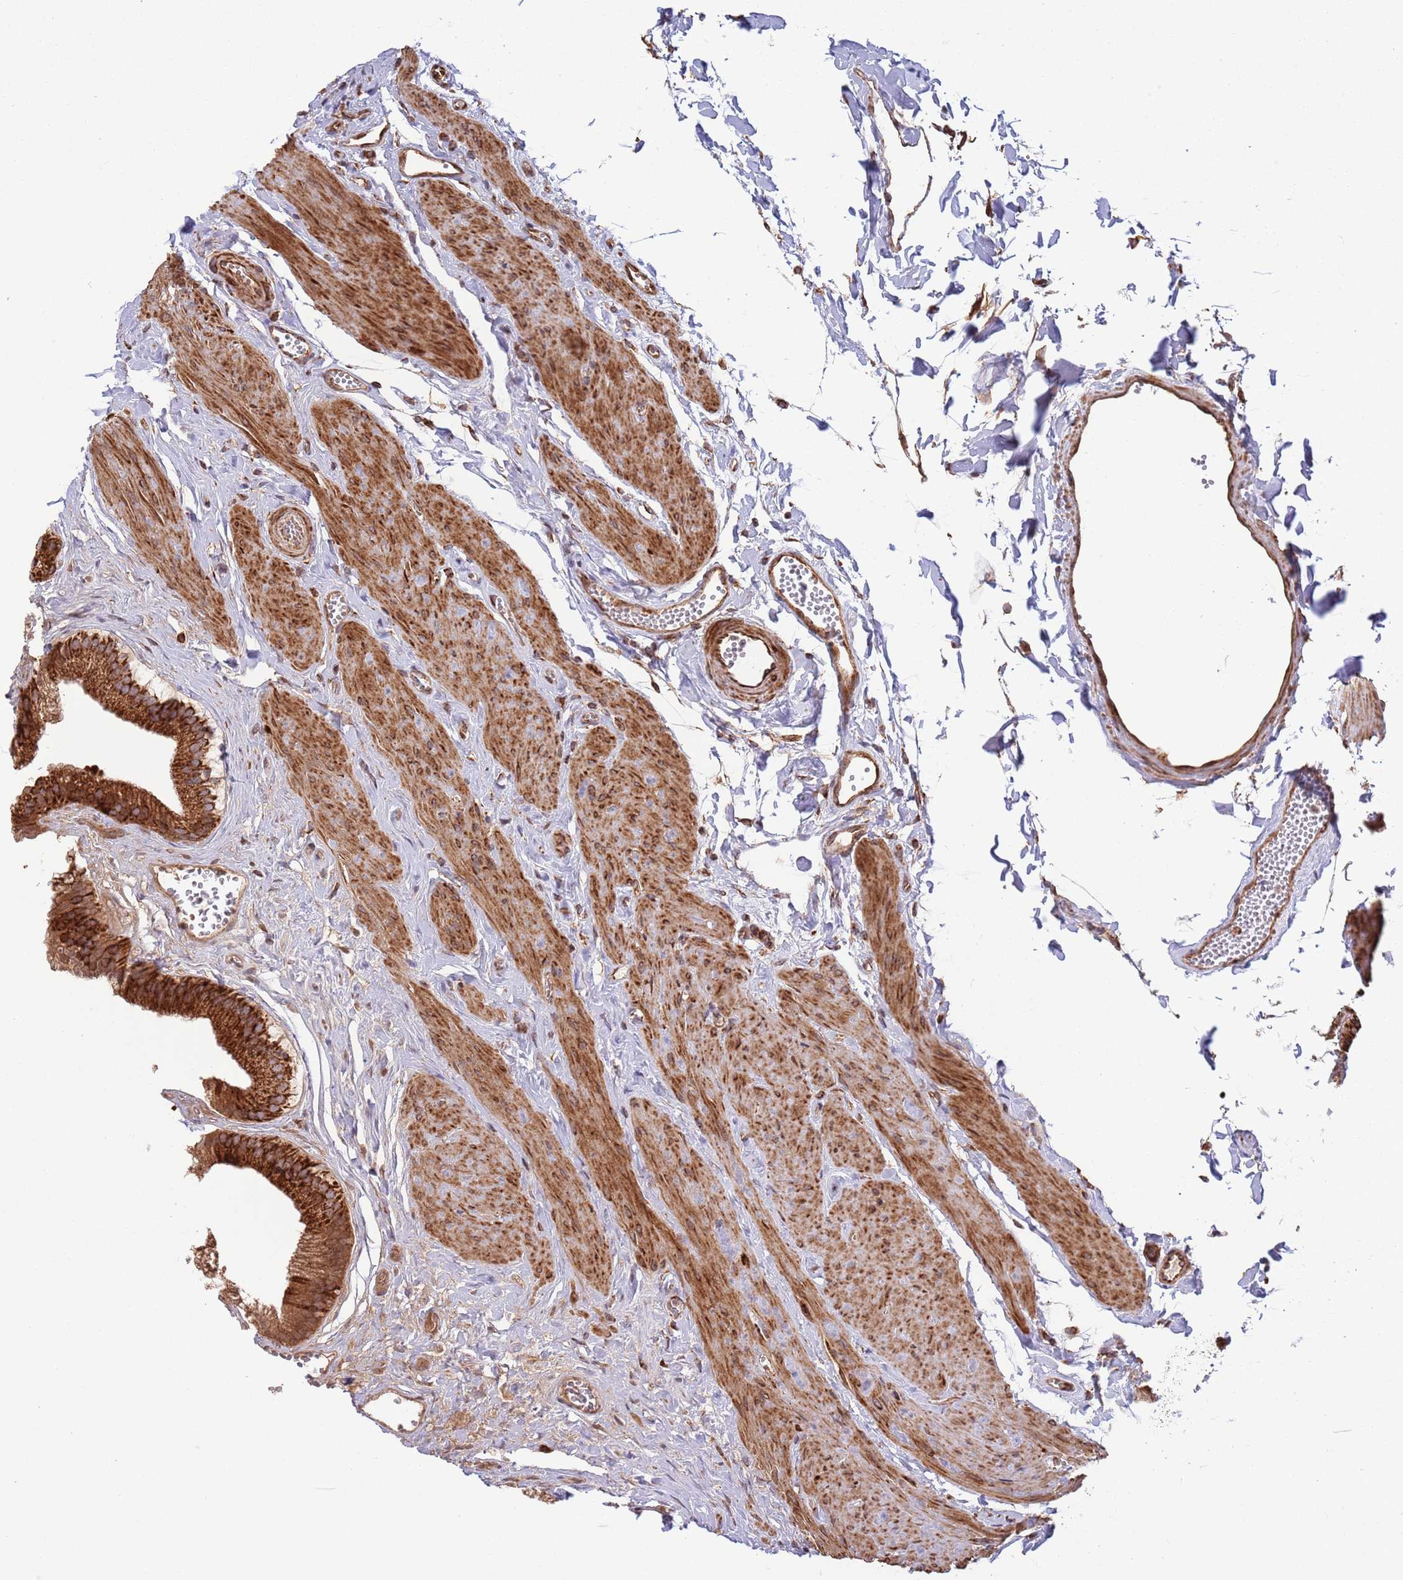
{"staining": {"intensity": "strong", "quantity": ">75%", "location": "cytoplasmic/membranous"}, "tissue": "gallbladder", "cell_type": "Glandular cells", "image_type": "normal", "snomed": [{"axis": "morphology", "description": "Normal tissue, NOS"}, {"axis": "topography", "description": "Gallbladder"}], "caption": "This image shows benign gallbladder stained with IHC to label a protein in brown. The cytoplasmic/membranous of glandular cells show strong positivity for the protein. Nuclei are counter-stained blue.", "gene": "ATP5PD", "patient": {"sex": "female", "age": 54}}